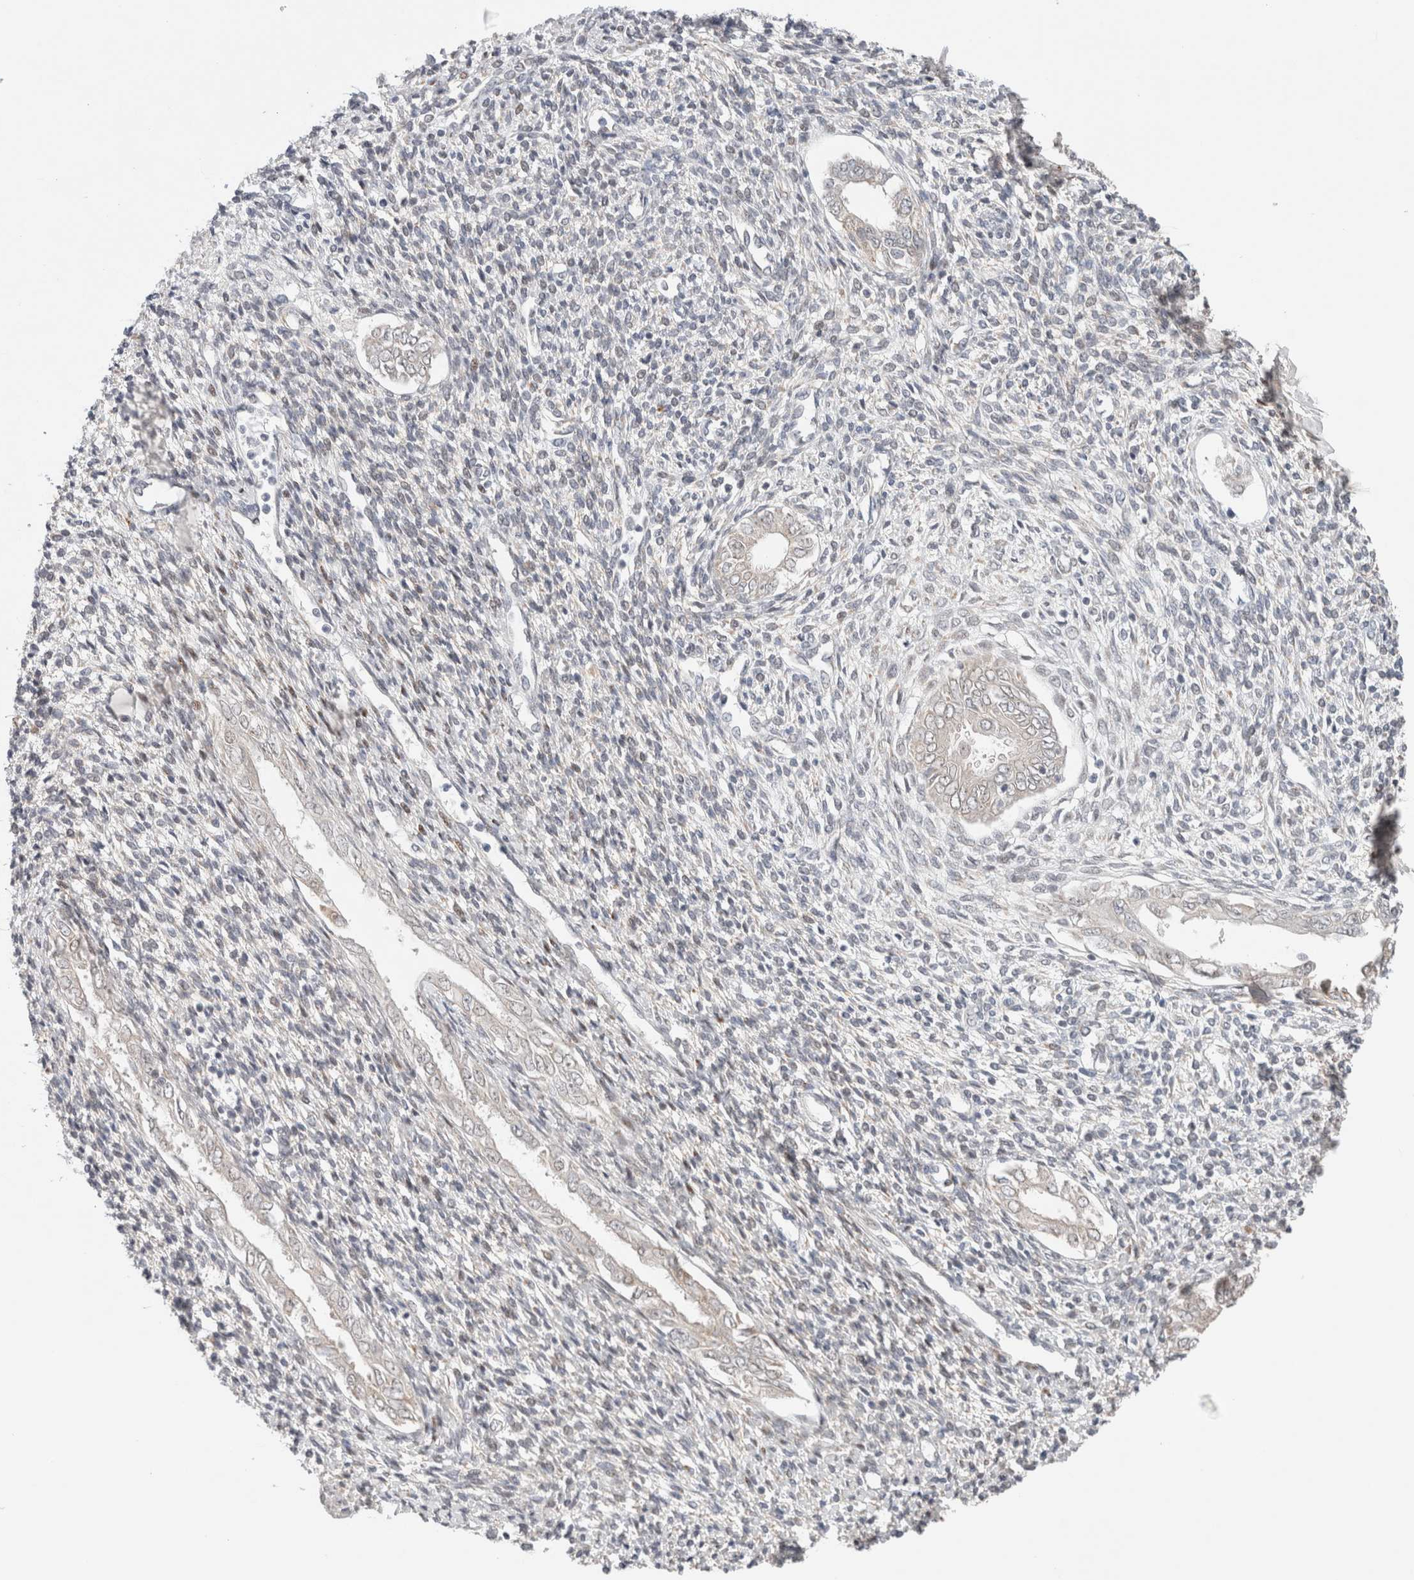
{"staining": {"intensity": "negative", "quantity": "none", "location": "none"}, "tissue": "endometrium", "cell_type": "Cells in endometrial stroma", "image_type": "normal", "snomed": [{"axis": "morphology", "description": "Normal tissue, NOS"}, {"axis": "topography", "description": "Endometrium"}], "caption": "High power microscopy histopathology image of an immunohistochemistry micrograph of benign endometrium, revealing no significant staining in cells in endometrial stroma. Nuclei are stained in blue.", "gene": "ERI3", "patient": {"sex": "female", "age": 66}}